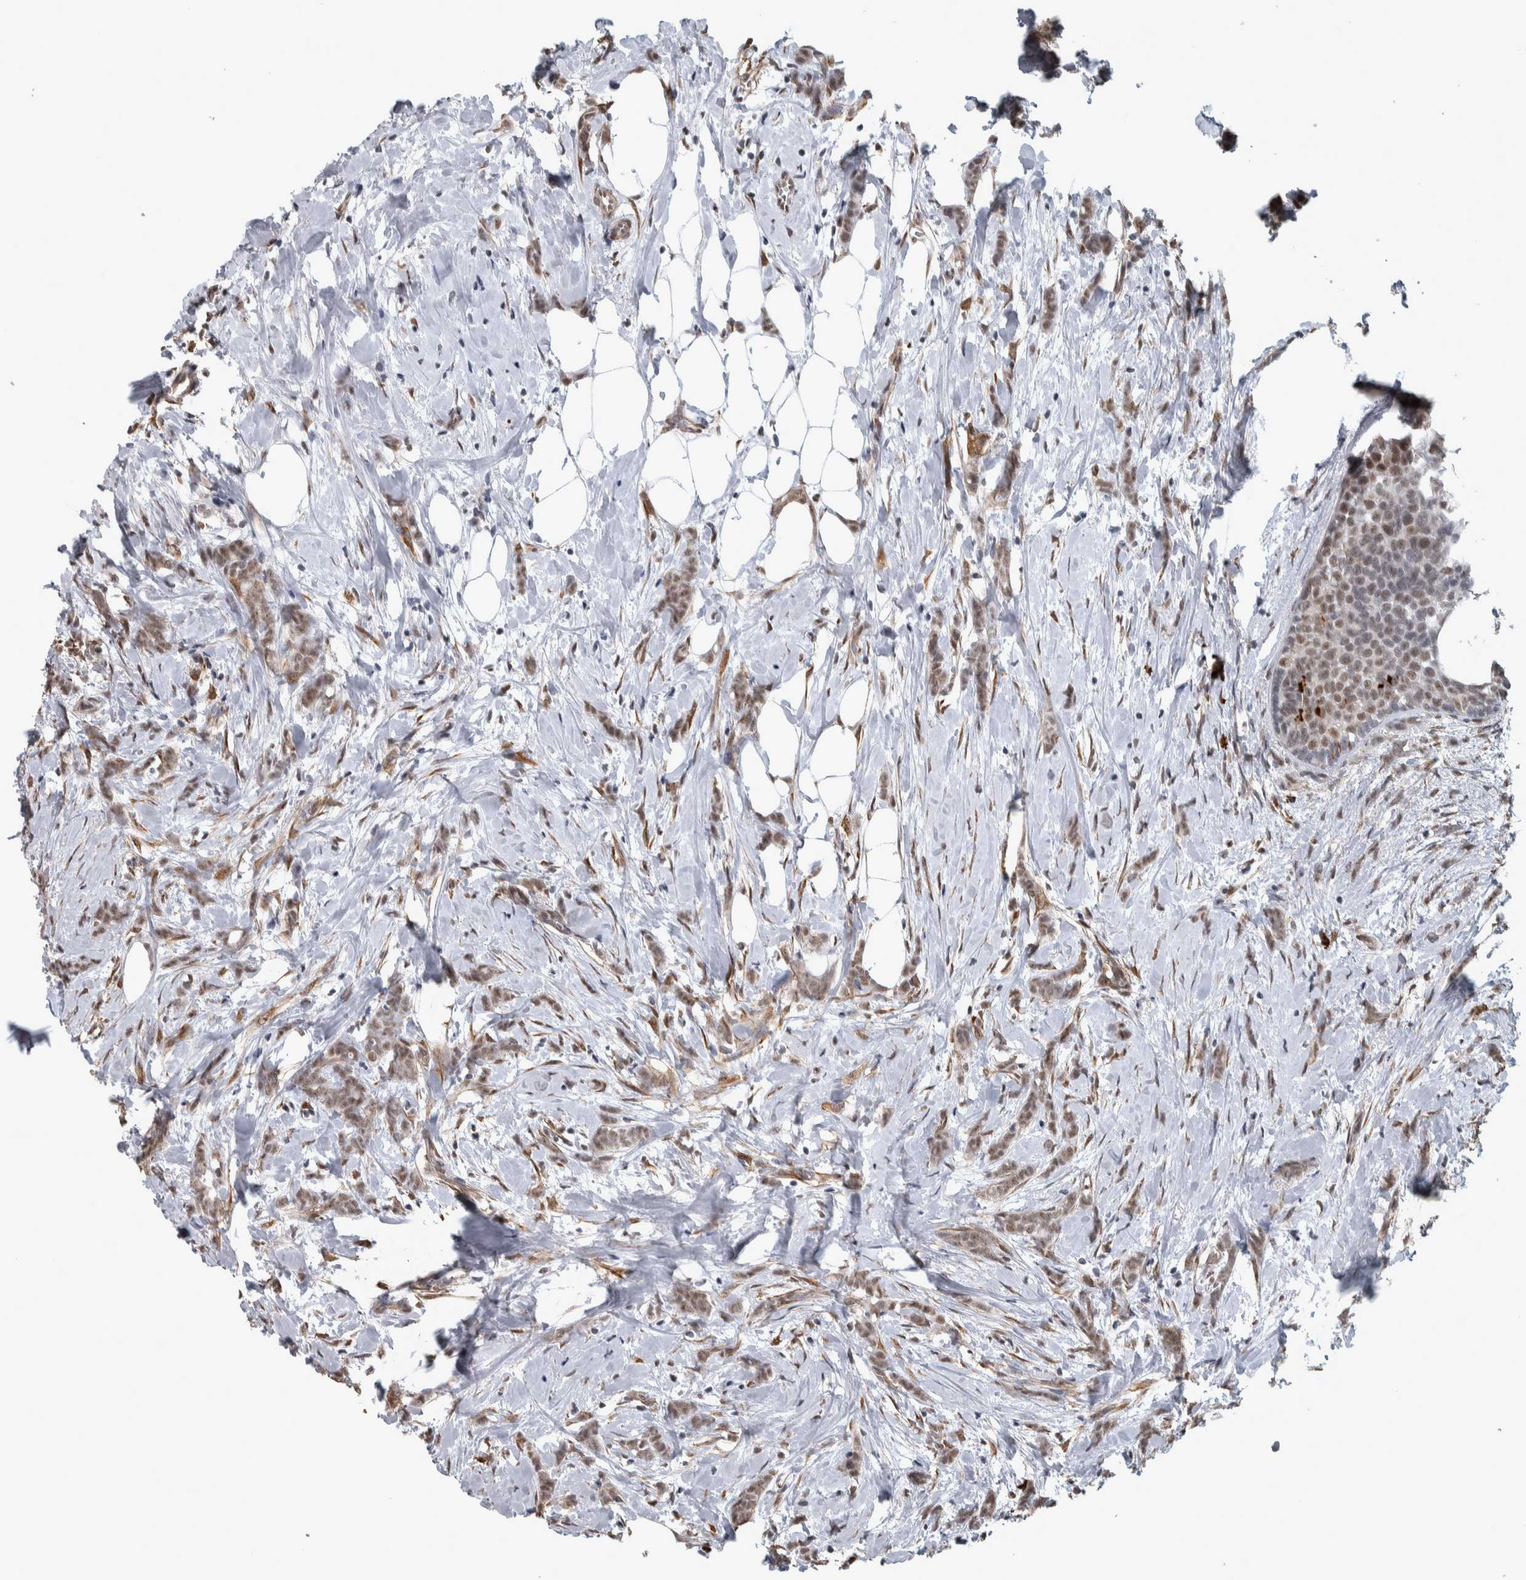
{"staining": {"intensity": "moderate", "quantity": ">75%", "location": "nuclear"}, "tissue": "breast cancer", "cell_type": "Tumor cells", "image_type": "cancer", "snomed": [{"axis": "morphology", "description": "Lobular carcinoma, in situ"}, {"axis": "morphology", "description": "Lobular carcinoma"}, {"axis": "topography", "description": "Breast"}], "caption": "Immunohistochemical staining of human breast lobular carcinoma in situ displays moderate nuclear protein staining in approximately >75% of tumor cells.", "gene": "DDX42", "patient": {"sex": "female", "age": 41}}